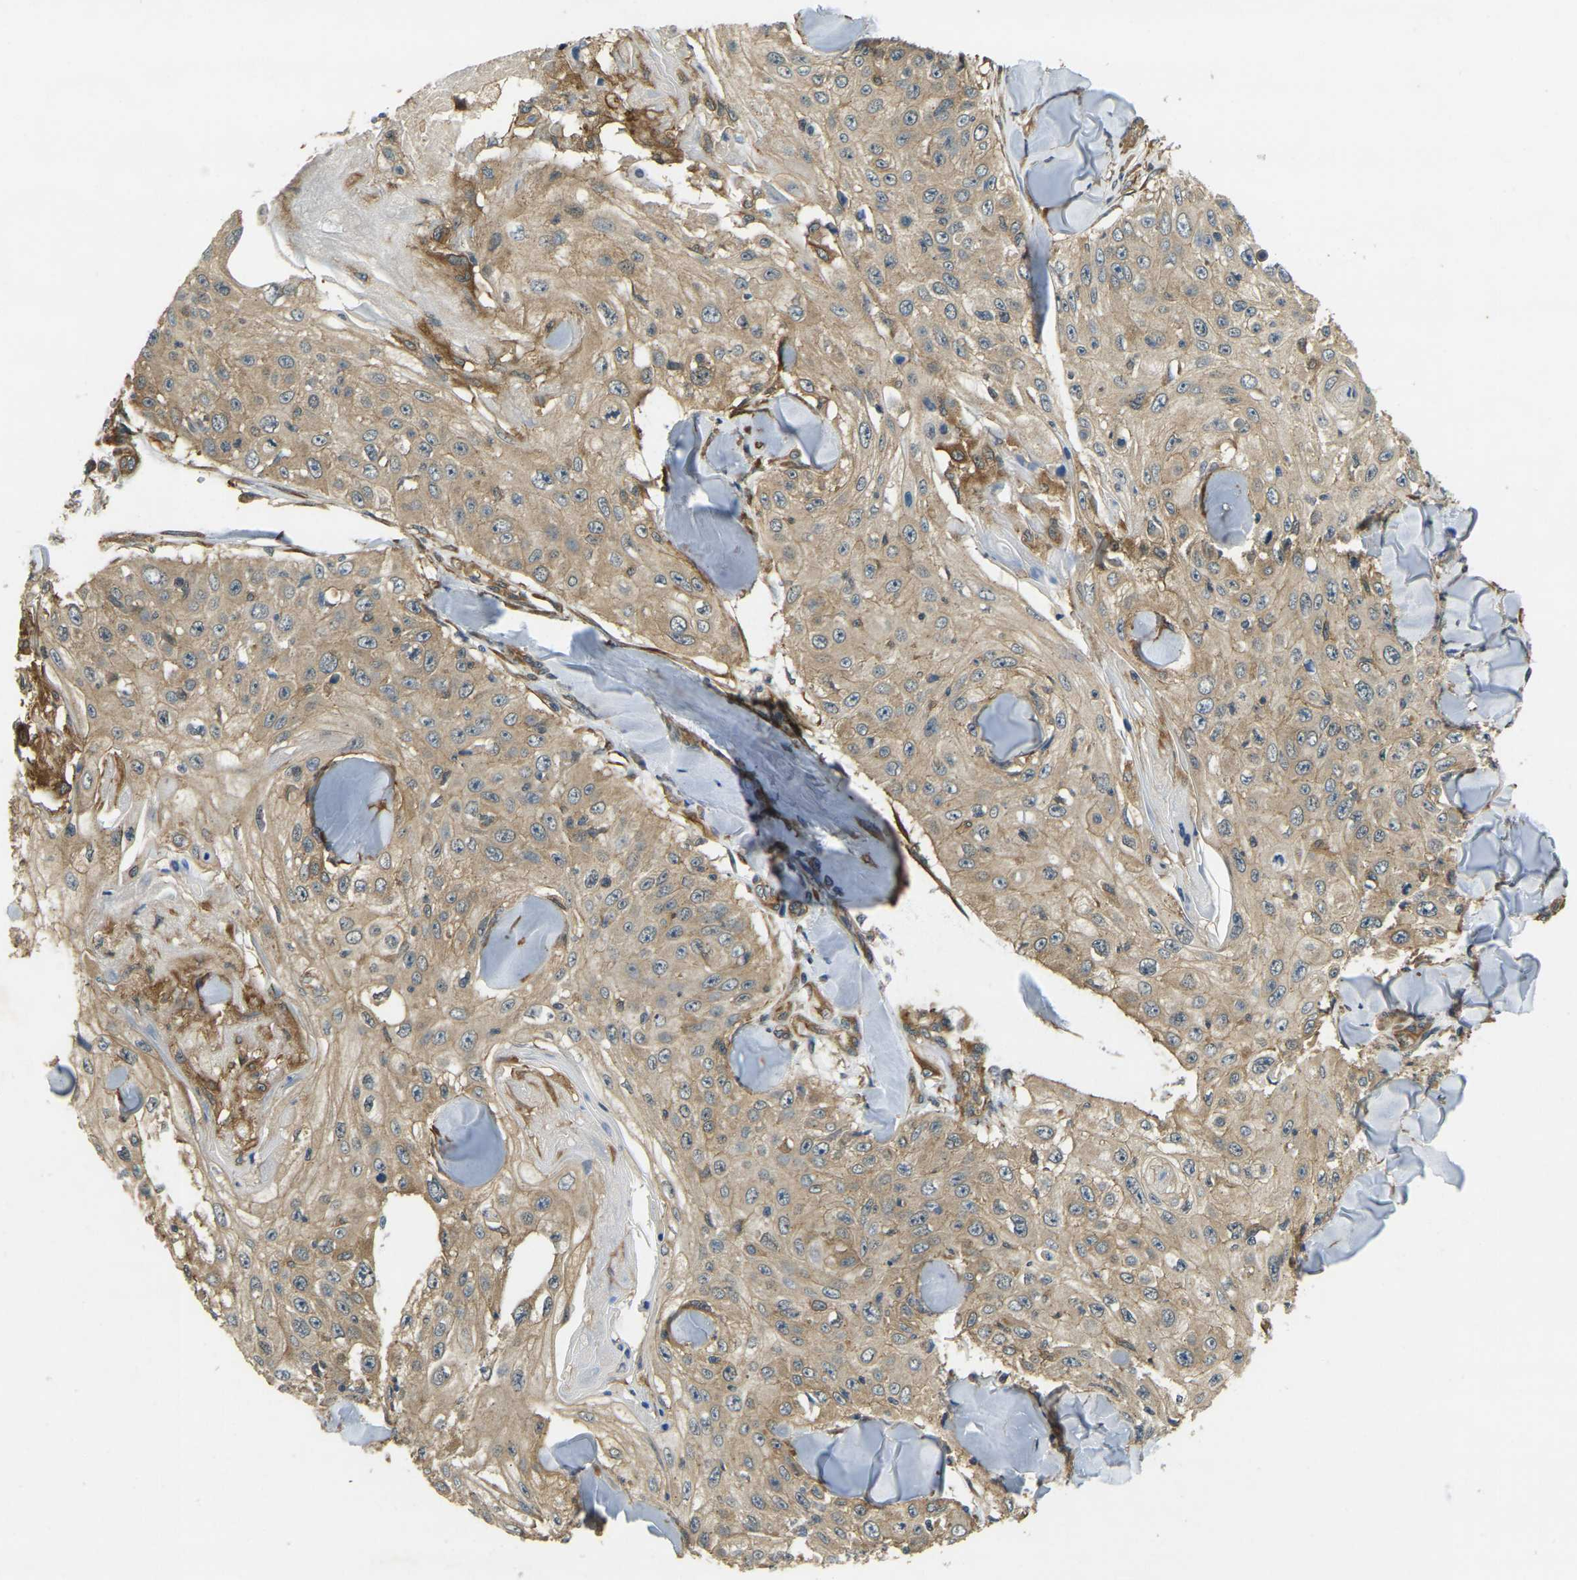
{"staining": {"intensity": "moderate", "quantity": ">75%", "location": "cytoplasmic/membranous"}, "tissue": "skin cancer", "cell_type": "Tumor cells", "image_type": "cancer", "snomed": [{"axis": "morphology", "description": "Squamous cell carcinoma, NOS"}, {"axis": "topography", "description": "Skin"}], "caption": "IHC histopathology image of neoplastic tissue: skin cancer stained using immunohistochemistry displays medium levels of moderate protein expression localized specifically in the cytoplasmic/membranous of tumor cells, appearing as a cytoplasmic/membranous brown color.", "gene": "ERGIC1", "patient": {"sex": "male", "age": 86}}